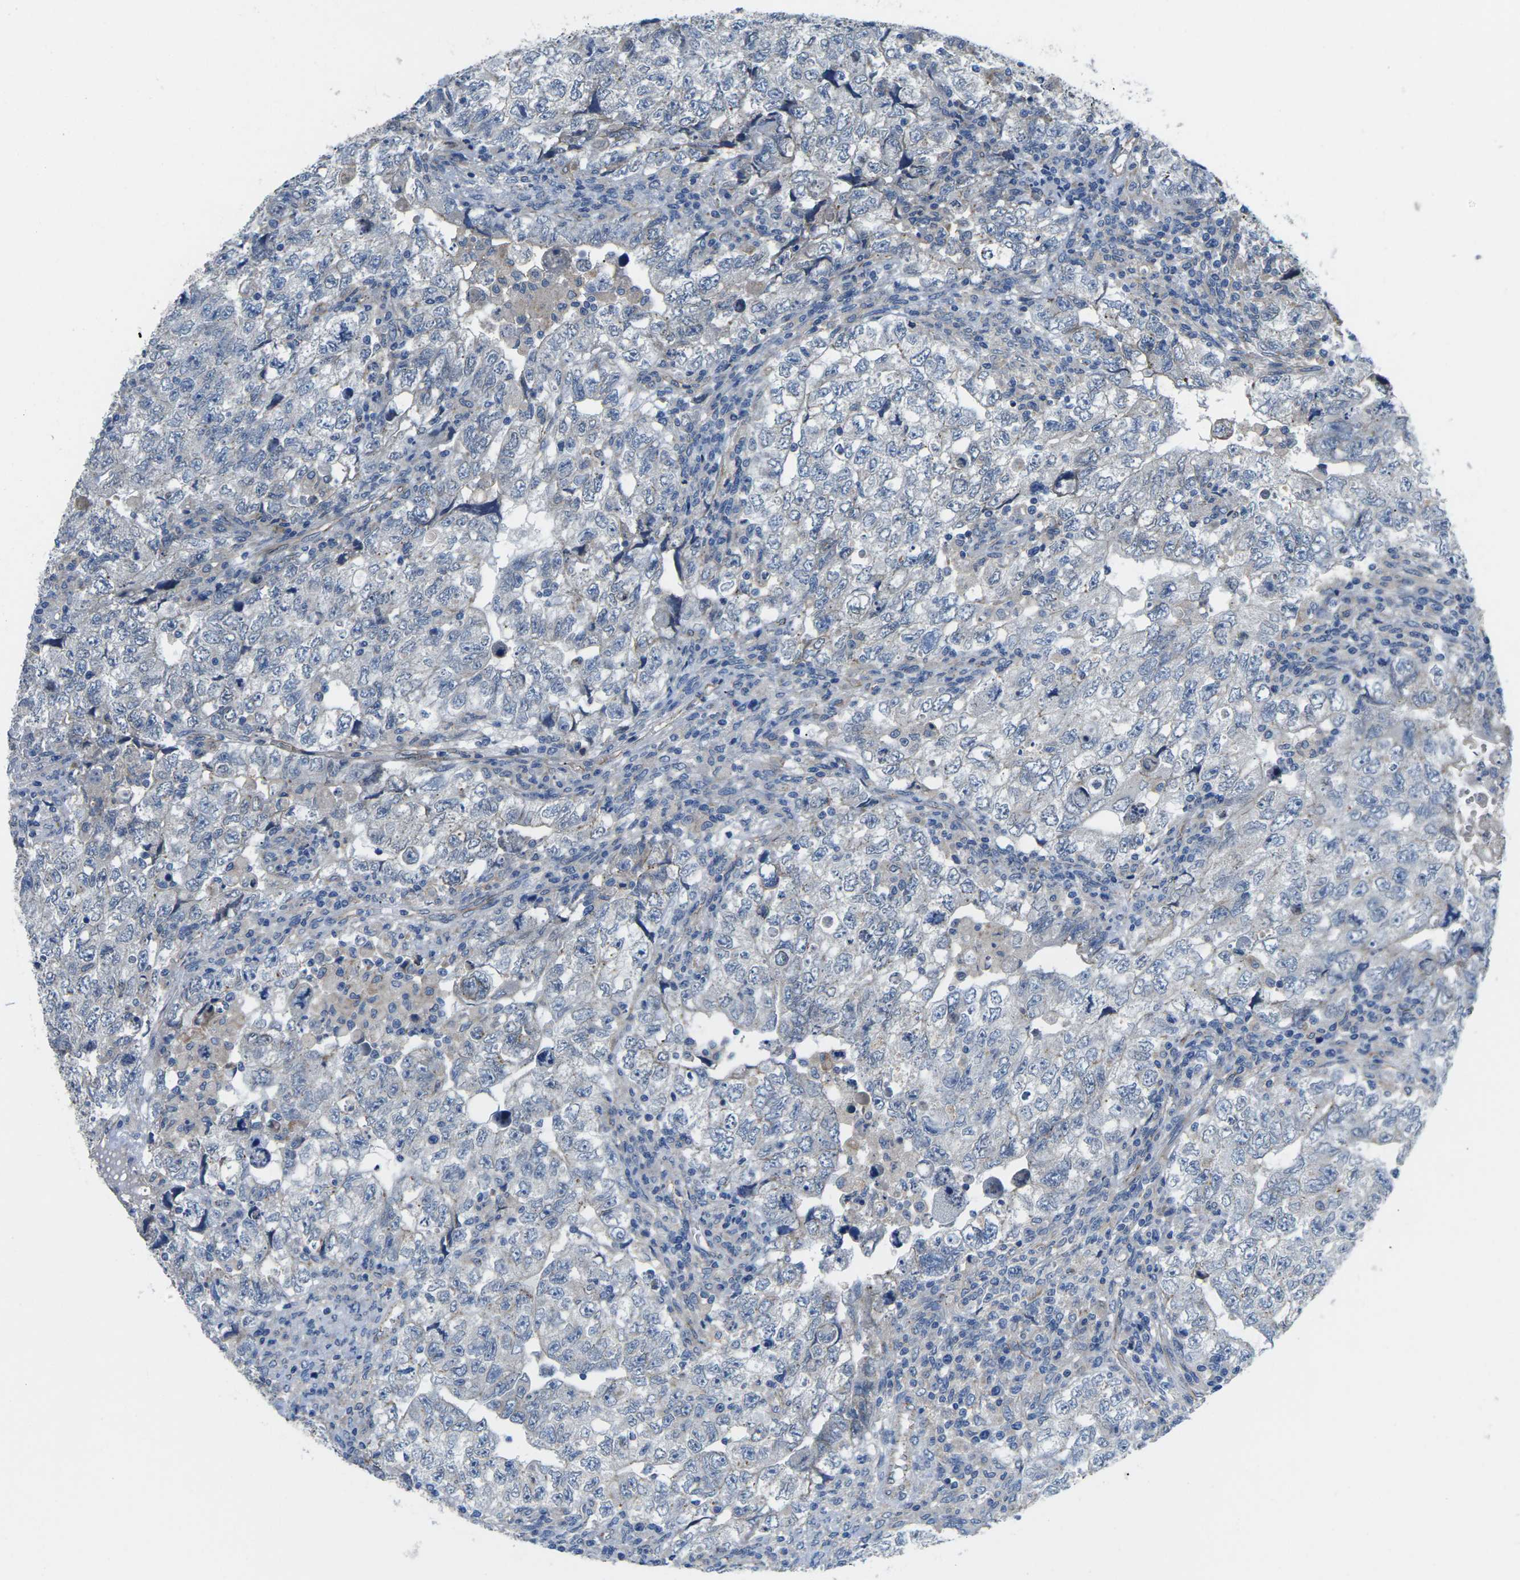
{"staining": {"intensity": "negative", "quantity": "none", "location": "none"}, "tissue": "testis cancer", "cell_type": "Tumor cells", "image_type": "cancer", "snomed": [{"axis": "morphology", "description": "Seminoma, NOS"}, {"axis": "topography", "description": "Testis"}], "caption": "Immunohistochemistry of testis cancer displays no staining in tumor cells. (DAB (3,3'-diaminobenzidine) immunohistochemistry (IHC) with hematoxylin counter stain).", "gene": "CTNND1", "patient": {"sex": "male", "age": 22}}